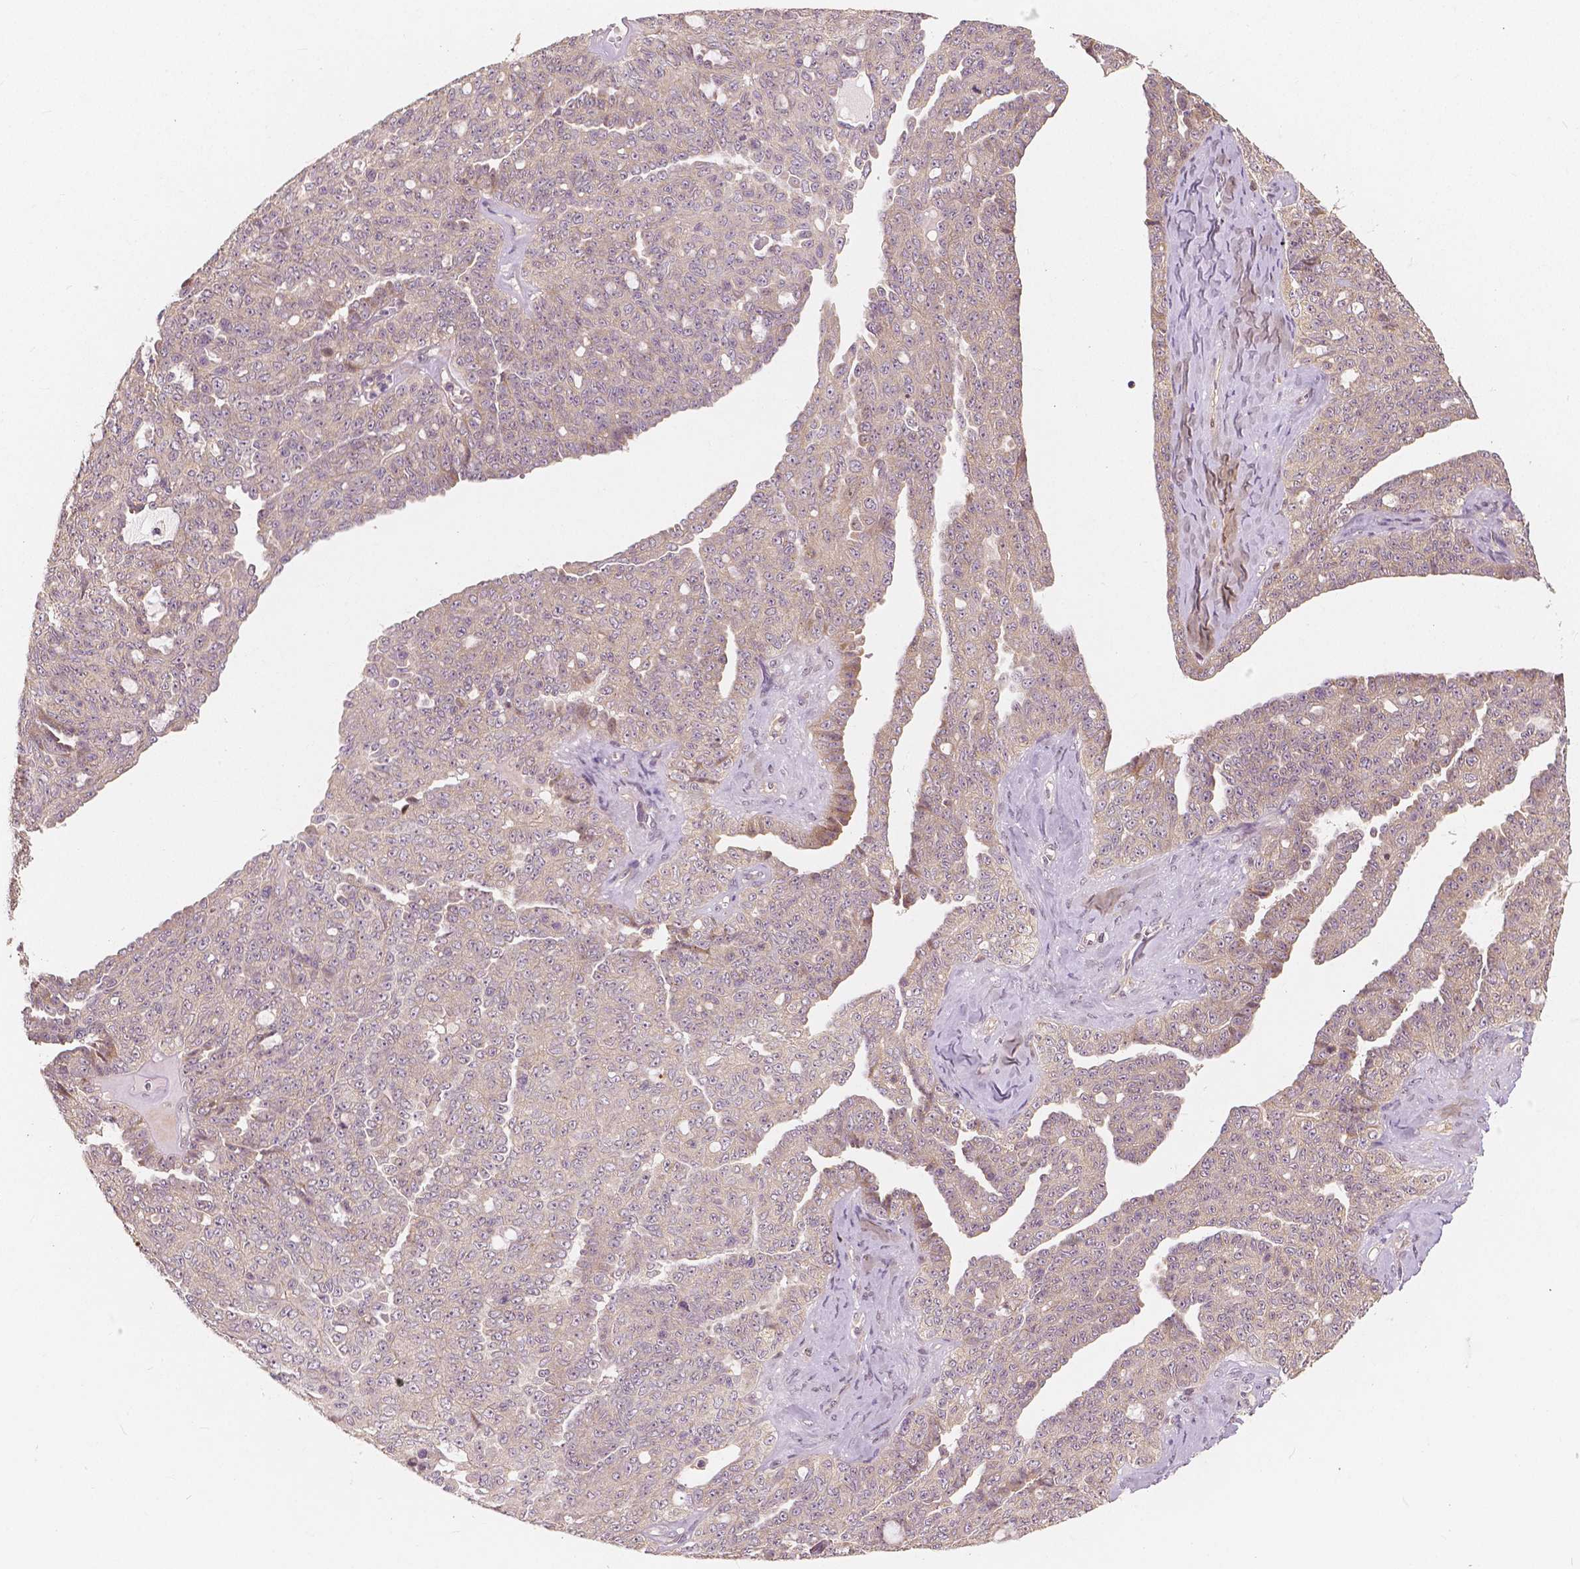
{"staining": {"intensity": "weak", "quantity": "25%-75%", "location": "cytoplasmic/membranous"}, "tissue": "ovarian cancer", "cell_type": "Tumor cells", "image_type": "cancer", "snomed": [{"axis": "morphology", "description": "Cystadenocarcinoma, serous, NOS"}, {"axis": "topography", "description": "Ovary"}], "caption": "Ovarian cancer (serous cystadenocarcinoma) was stained to show a protein in brown. There is low levels of weak cytoplasmic/membranous positivity in about 25%-75% of tumor cells.", "gene": "SNX12", "patient": {"sex": "female", "age": 71}}